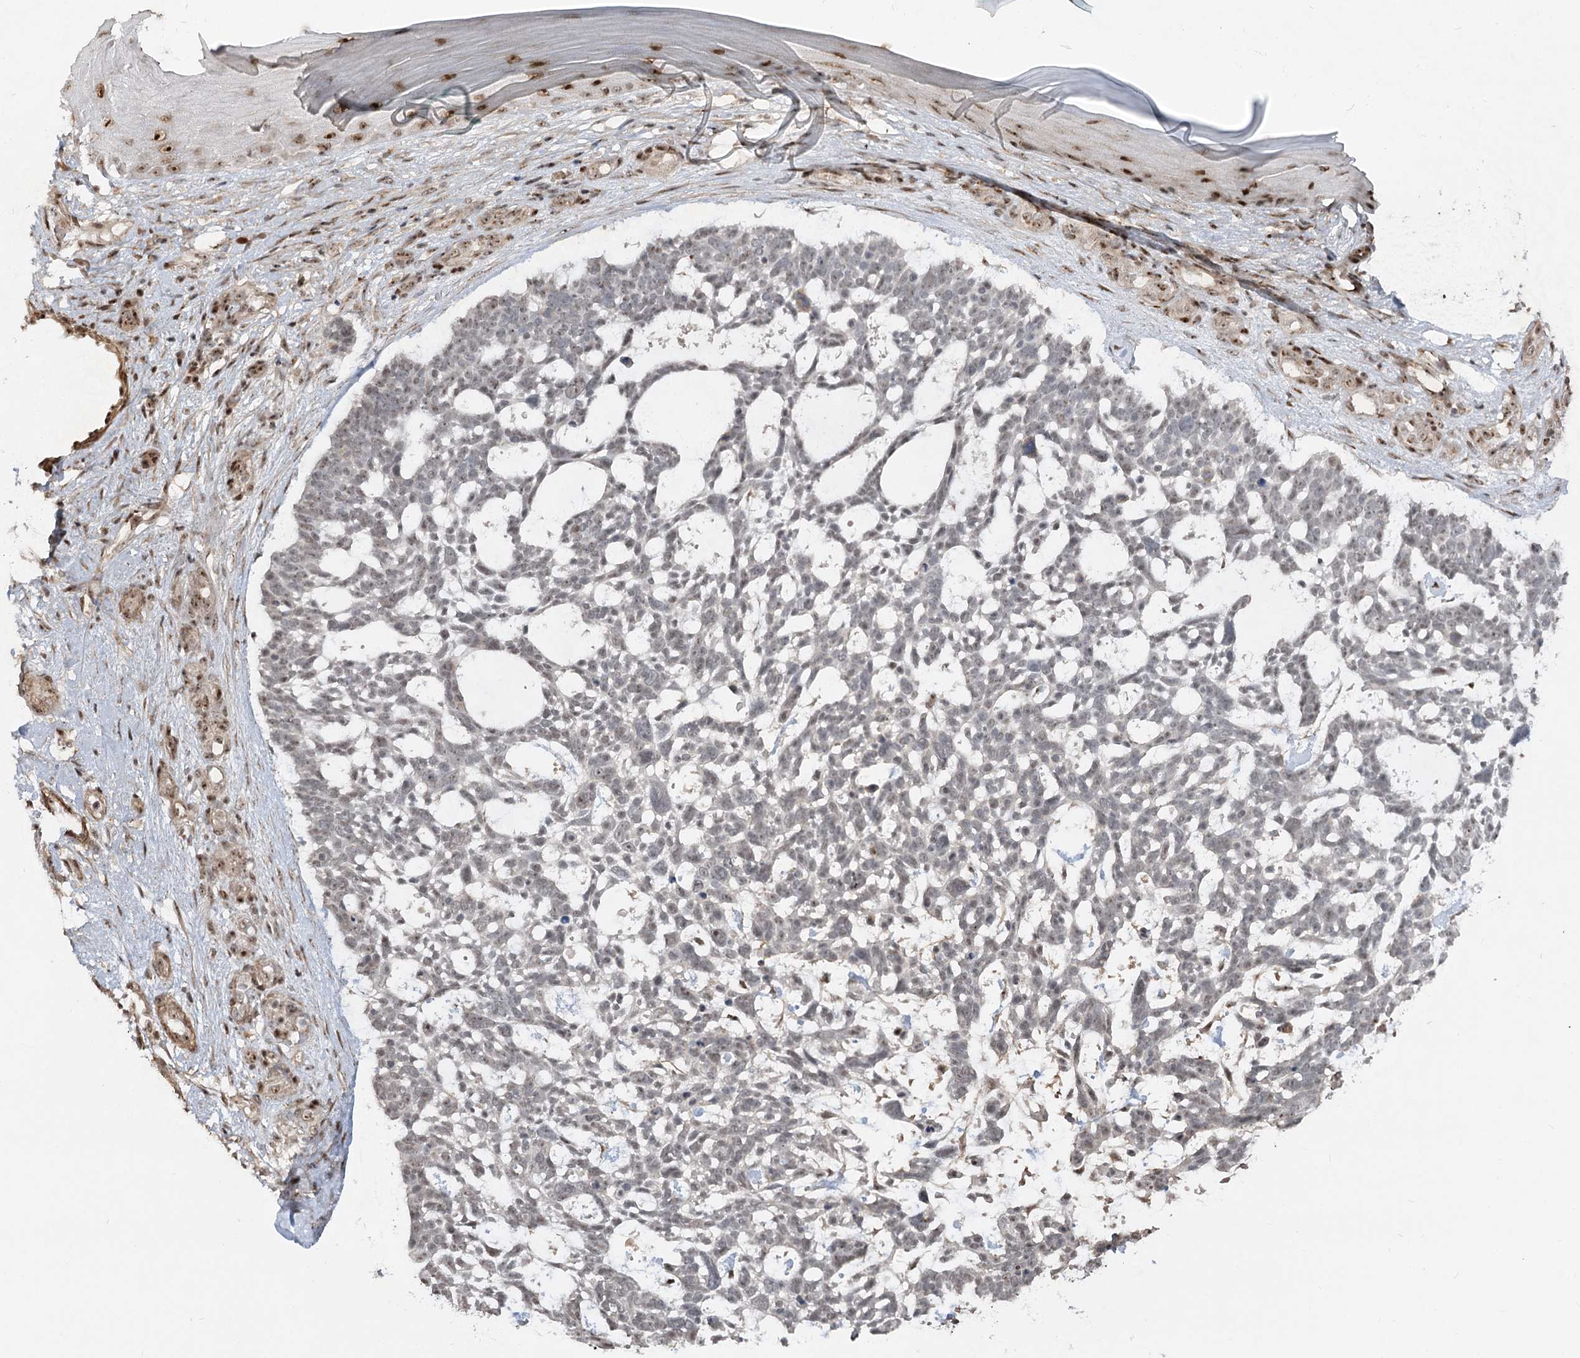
{"staining": {"intensity": "weak", "quantity": "<25%", "location": "nuclear"}, "tissue": "skin cancer", "cell_type": "Tumor cells", "image_type": "cancer", "snomed": [{"axis": "morphology", "description": "Basal cell carcinoma"}, {"axis": "topography", "description": "Skin"}], "caption": "Human skin cancer (basal cell carcinoma) stained for a protein using immunohistochemistry exhibits no staining in tumor cells.", "gene": "GNL3L", "patient": {"sex": "male", "age": 88}}